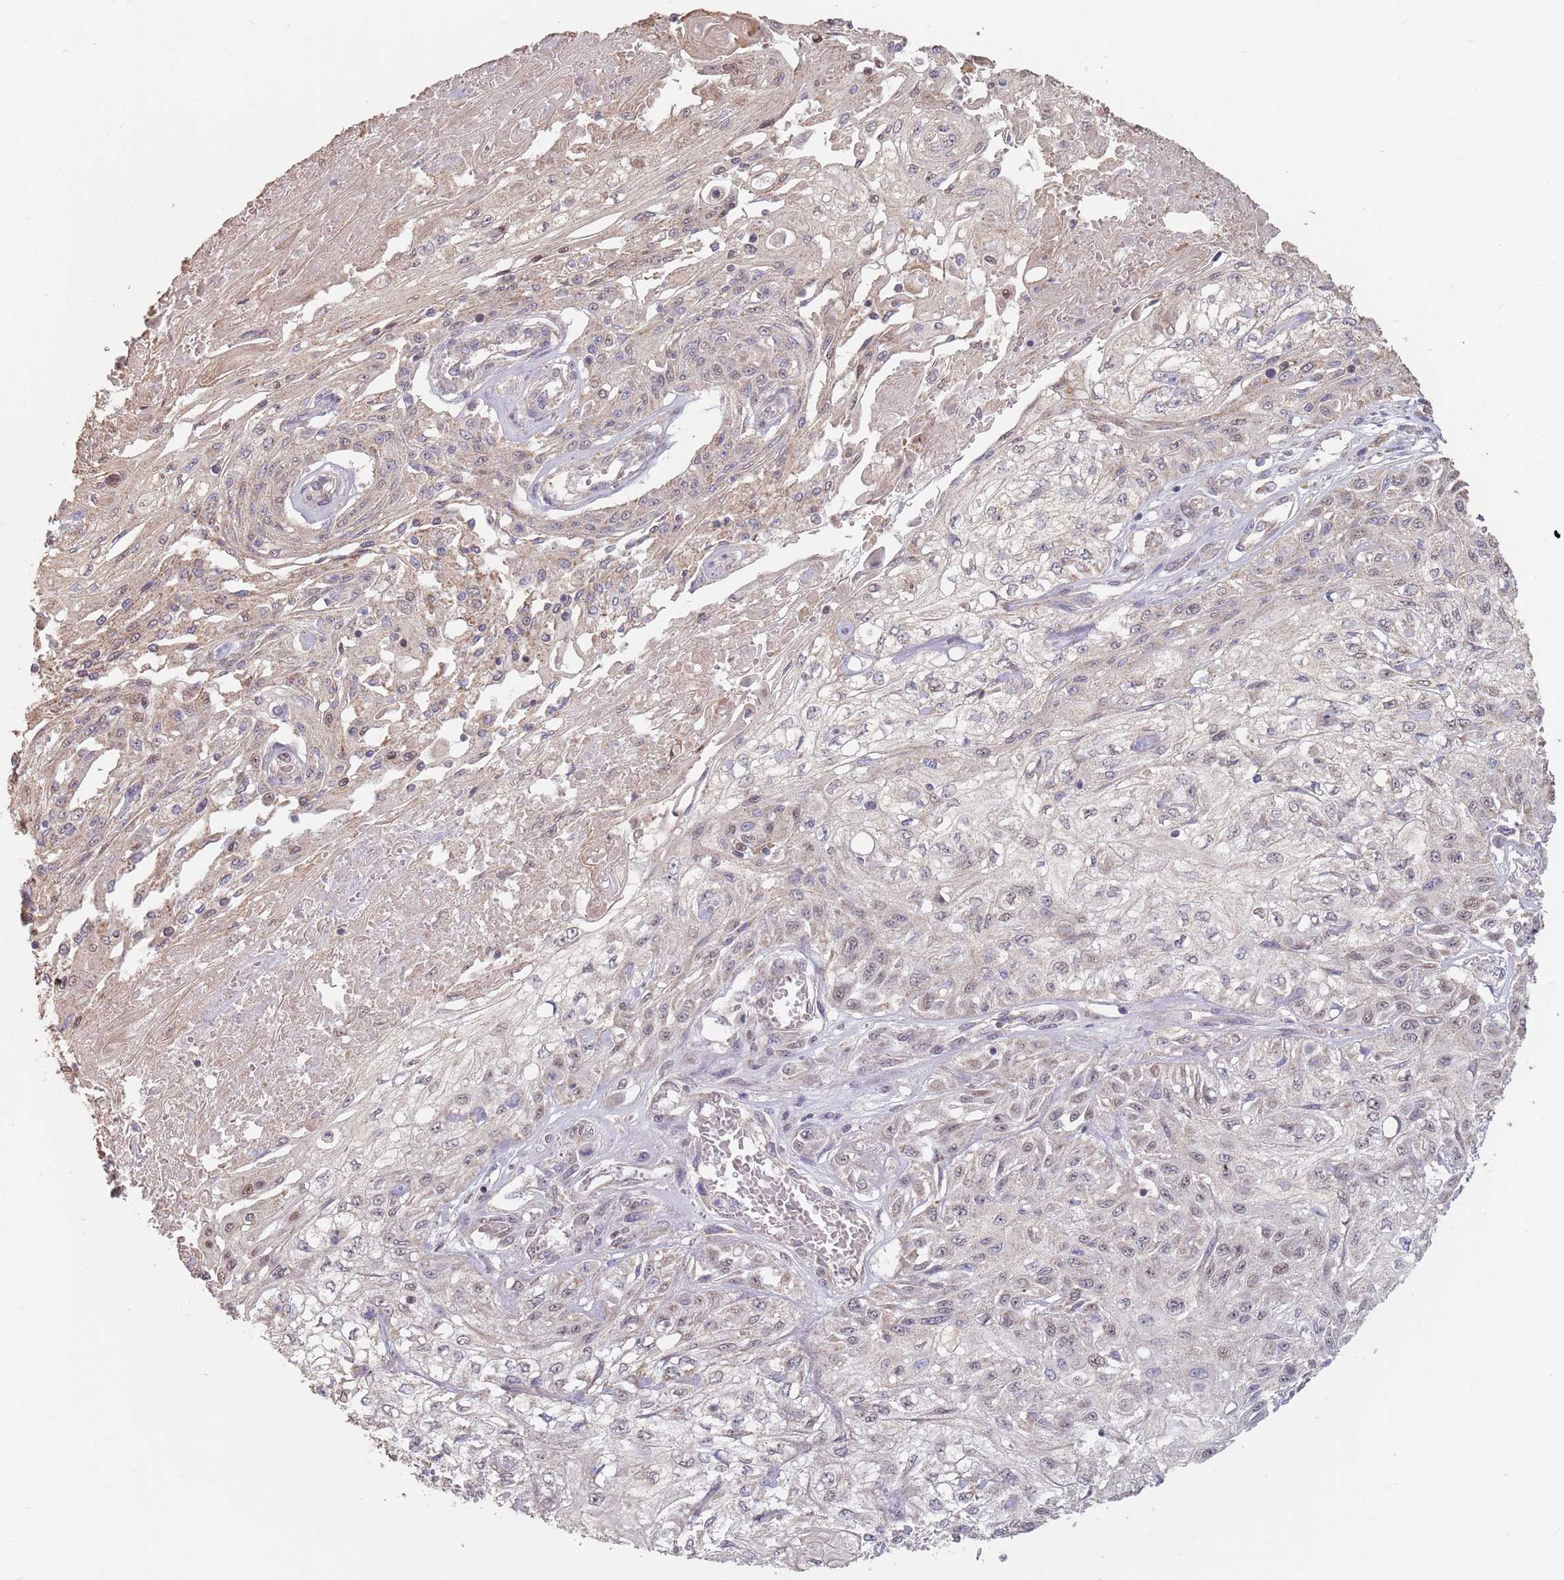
{"staining": {"intensity": "weak", "quantity": "25%-75%", "location": "nuclear"}, "tissue": "skin cancer", "cell_type": "Tumor cells", "image_type": "cancer", "snomed": [{"axis": "morphology", "description": "Squamous cell carcinoma, NOS"}, {"axis": "morphology", "description": "Squamous cell carcinoma, metastatic, NOS"}, {"axis": "topography", "description": "Skin"}, {"axis": "topography", "description": "Lymph node"}], "caption": "Immunohistochemistry (DAB (3,3'-diaminobenzidine)) staining of human skin cancer (metastatic squamous cell carcinoma) reveals weak nuclear protein positivity in about 25%-75% of tumor cells. (brown staining indicates protein expression, while blue staining denotes nuclei).", "gene": "VPS52", "patient": {"sex": "male", "age": 75}}